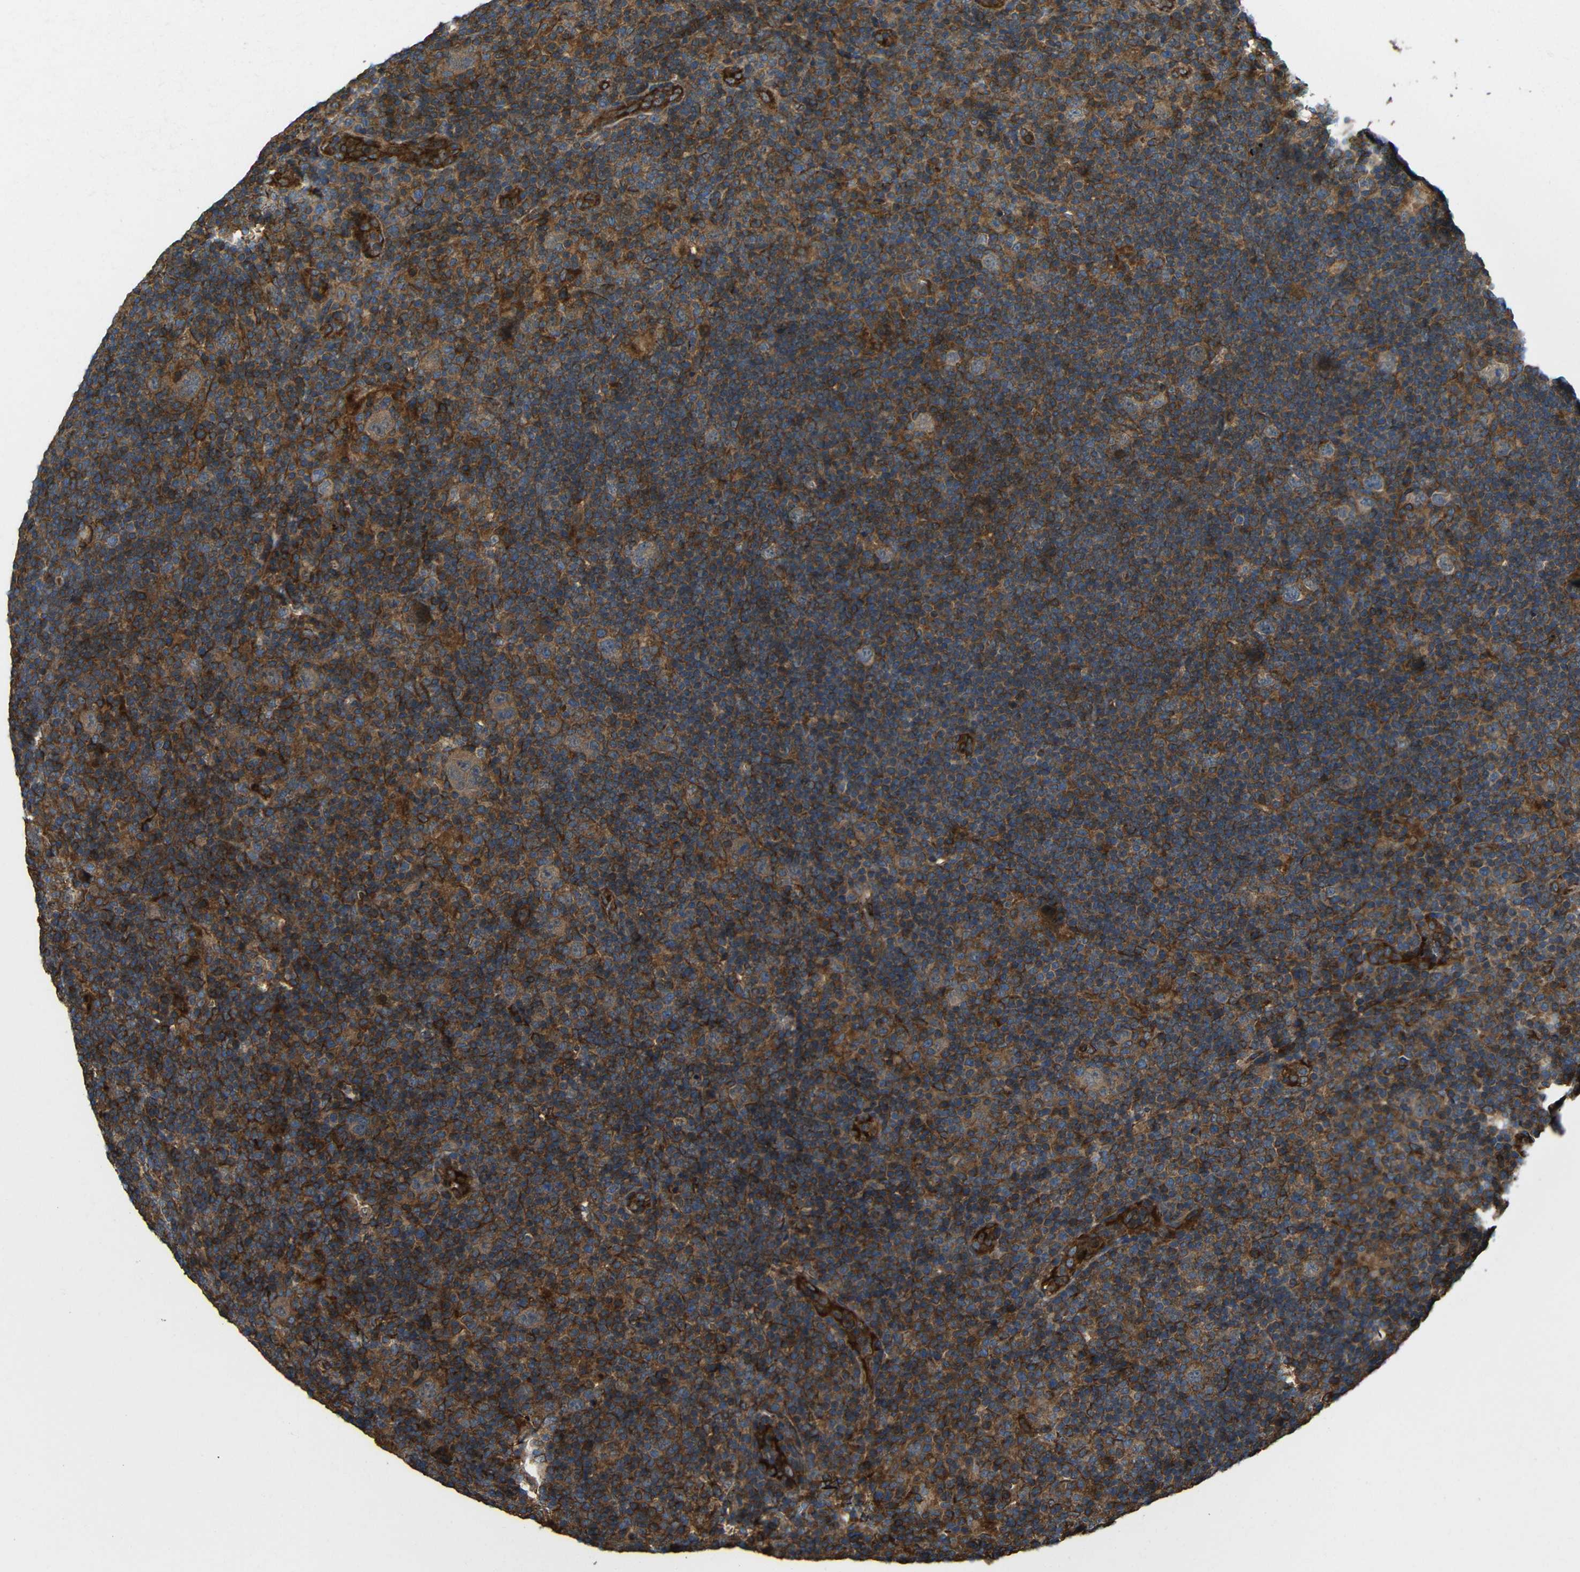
{"staining": {"intensity": "weak", "quantity": ">75%", "location": "cytoplasmic/membranous"}, "tissue": "lymphoma", "cell_type": "Tumor cells", "image_type": "cancer", "snomed": [{"axis": "morphology", "description": "Hodgkin's disease, NOS"}, {"axis": "topography", "description": "Lymph node"}], "caption": "Weak cytoplasmic/membranous protein expression is present in about >75% of tumor cells in lymphoma.", "gene": "PTCH1", "patient": {"sex": "female", "age": 57}}